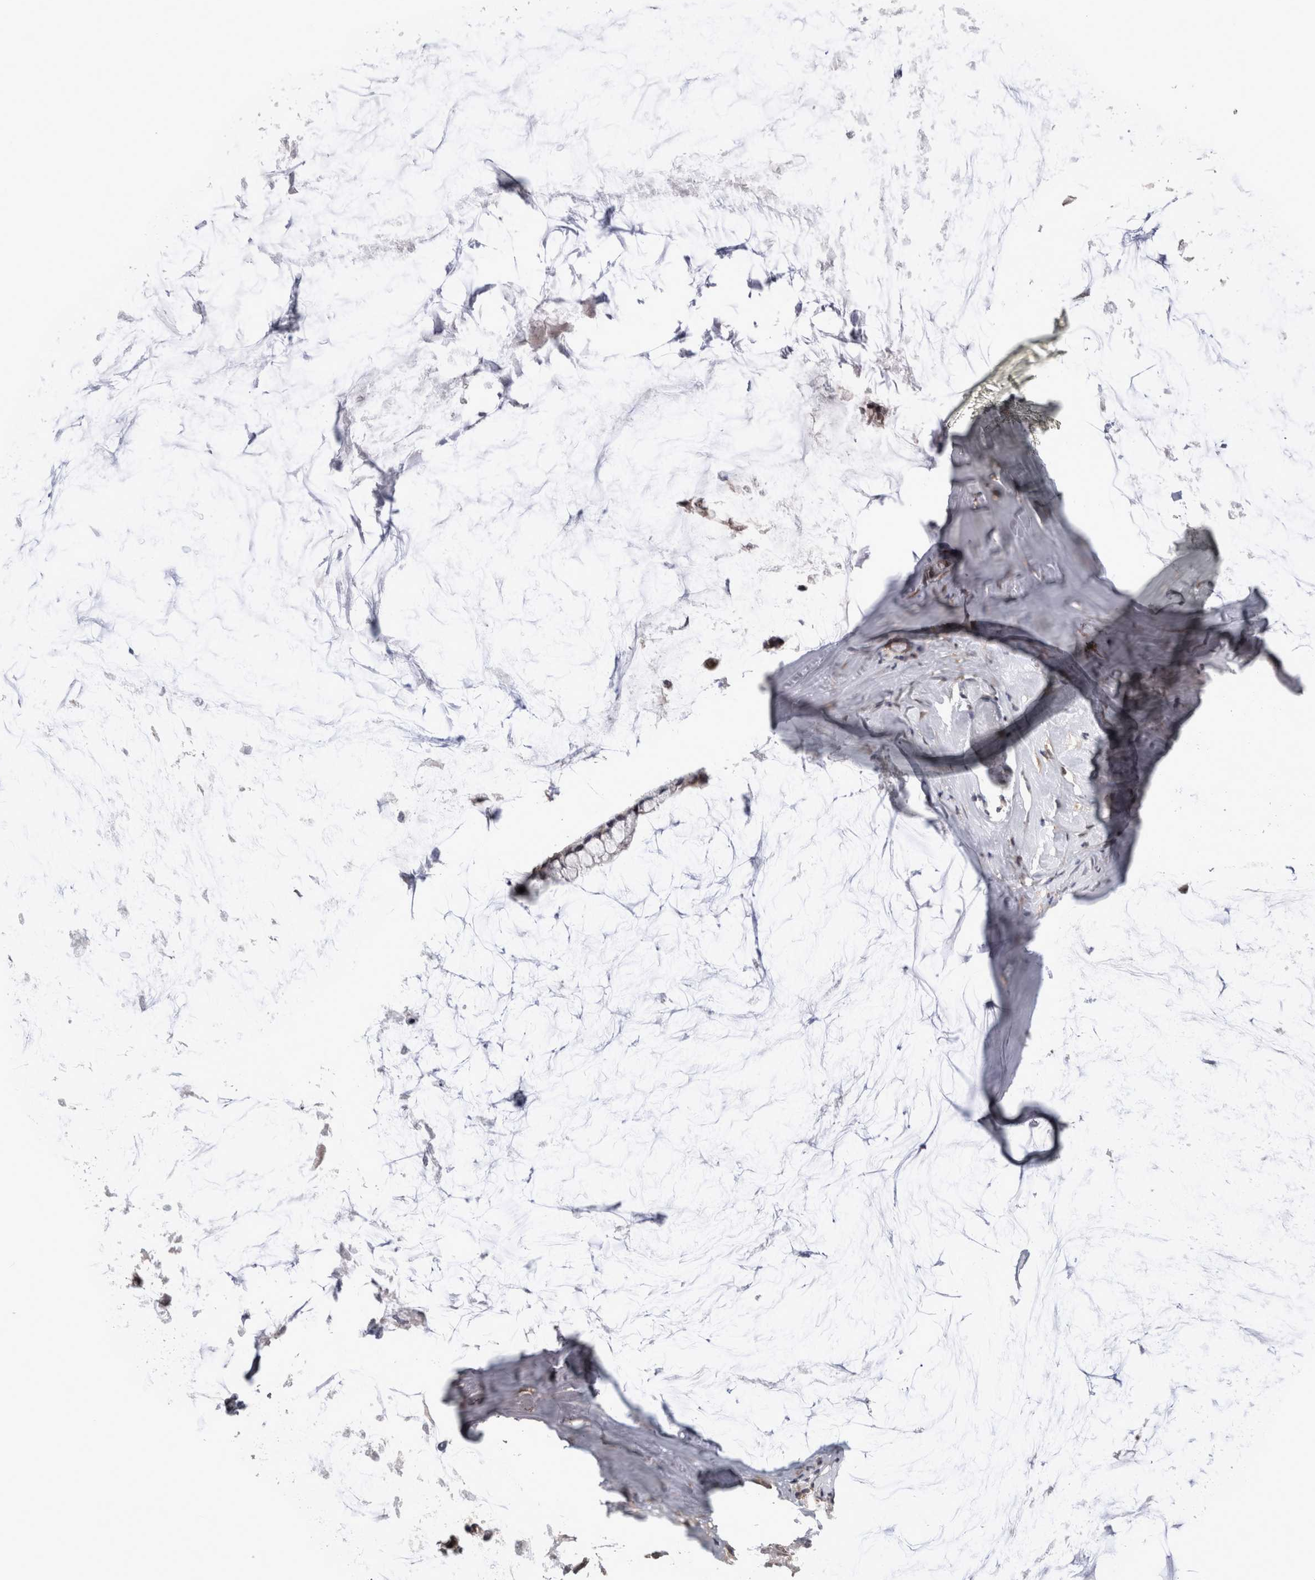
{"staining": {"intensity": "weak", "quantity": "<25%", "location": "cytoplasmic/membranous"}, "tissue": "ovarian cancer", "cell_type": "Tumor cells", "image_type": "cancer", "snomed": [{"axis": "morphology", "description": "Cystadenocarcinoma, mucinous, NOS"}, {"axis": "topography", "description": "Ovary"}], "caption": "The IHC histopathology image has no significant positivity in tumor cells of ovarian mucinous cystadenocarcinoma tissue.", "gene": "ATXN2", "patient": {"sex": "female", "age": 39}}